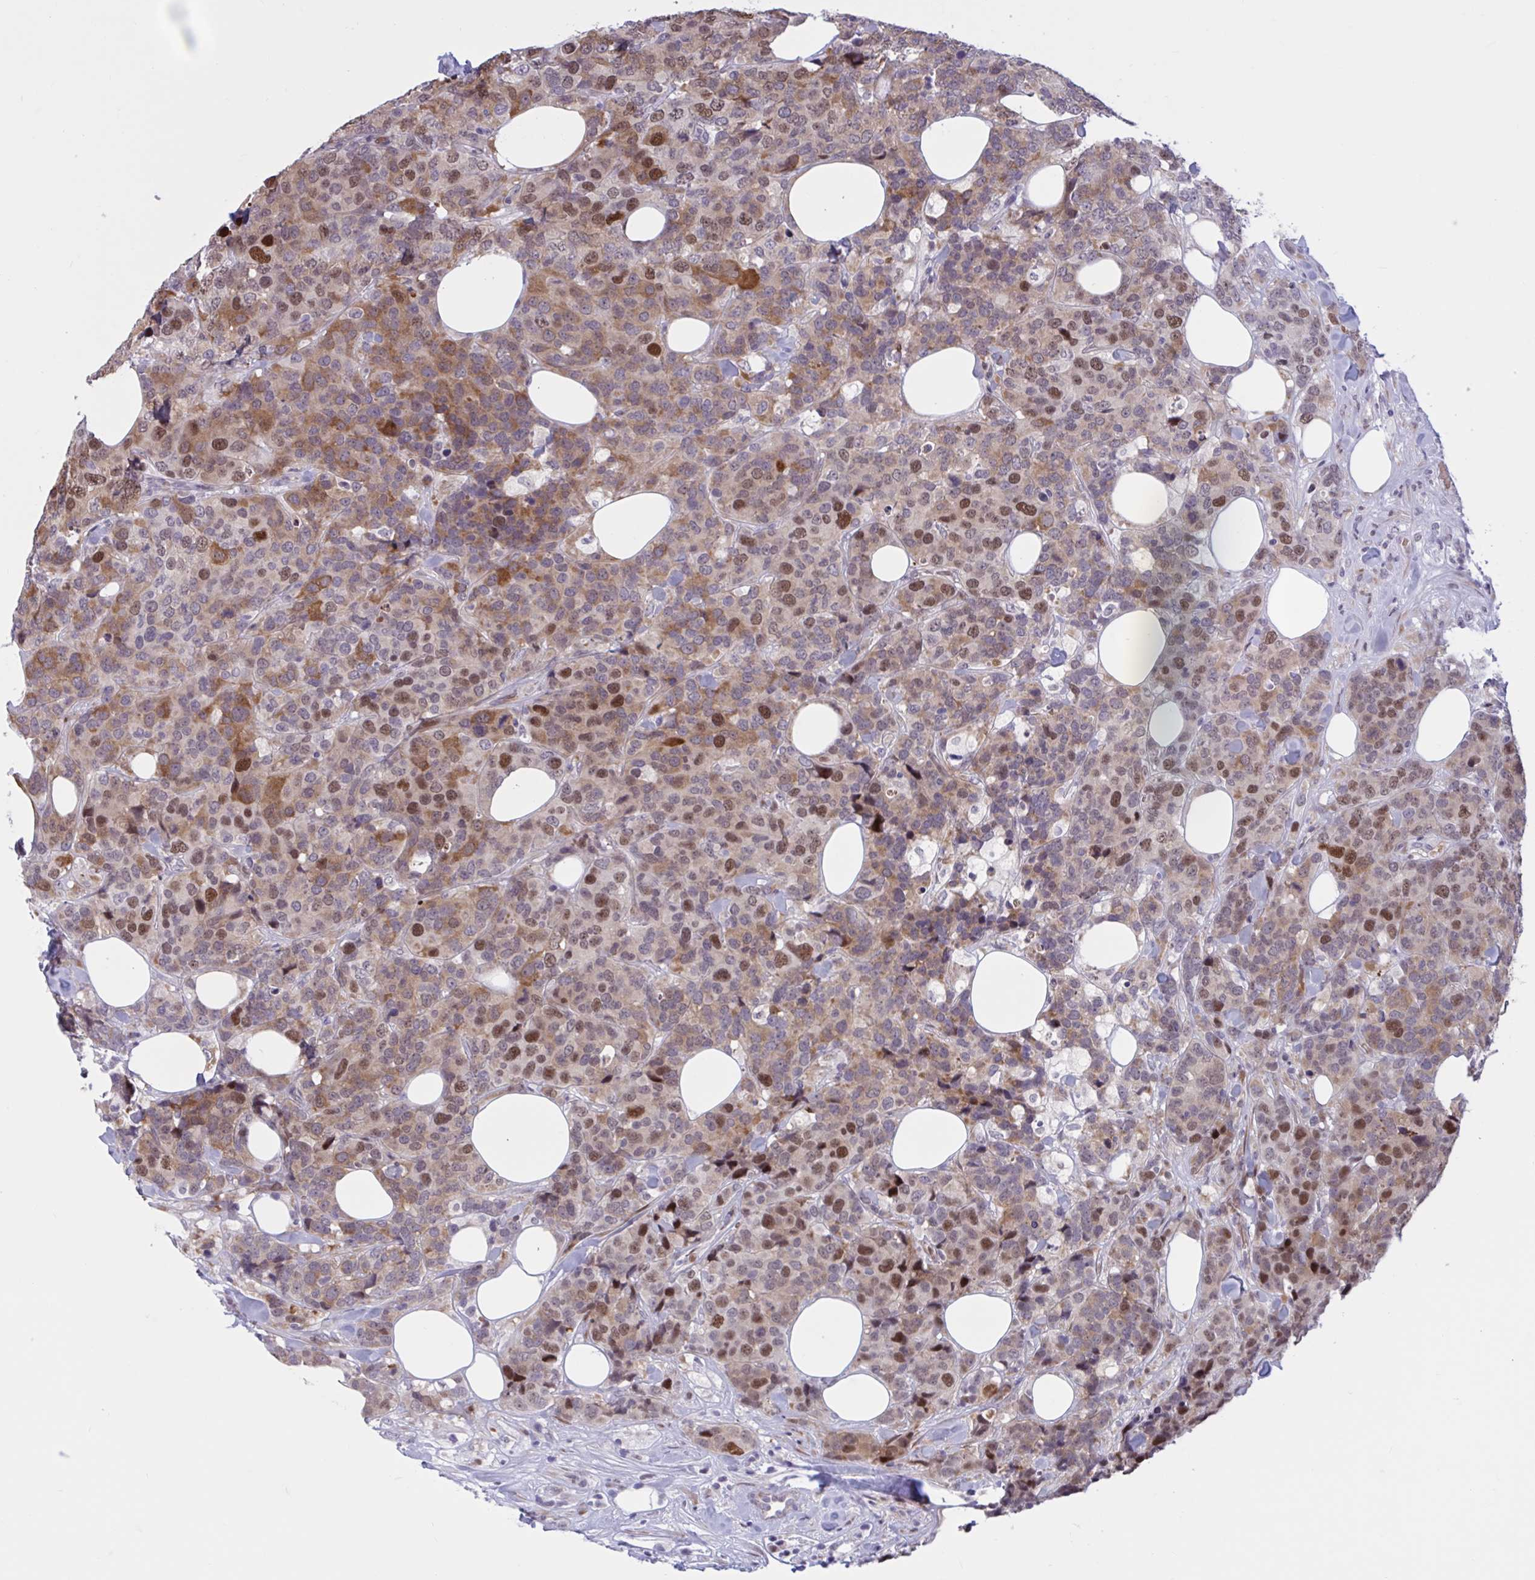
{"staining": {"intensity": "moderate", "quantity": ">75%", "location": "cytoplasmic/membranous,nuclear"}, "tissue": "breast cancer", "cell_type": "Tumor cells", "image_type": "cancer", "snomed": [{"axis": "morphology", "description": "Lobular carcinoma"}, {"axis": "topography", "description": "Breast"}], "caption": "Moderate cytoplasmic/membranous and nuclear positivity is appreciated in about >75% of tumor cells in breast lobular carcinoma.", "gene": "RBL1", "patient": {"sex": "female", "age": 59}}